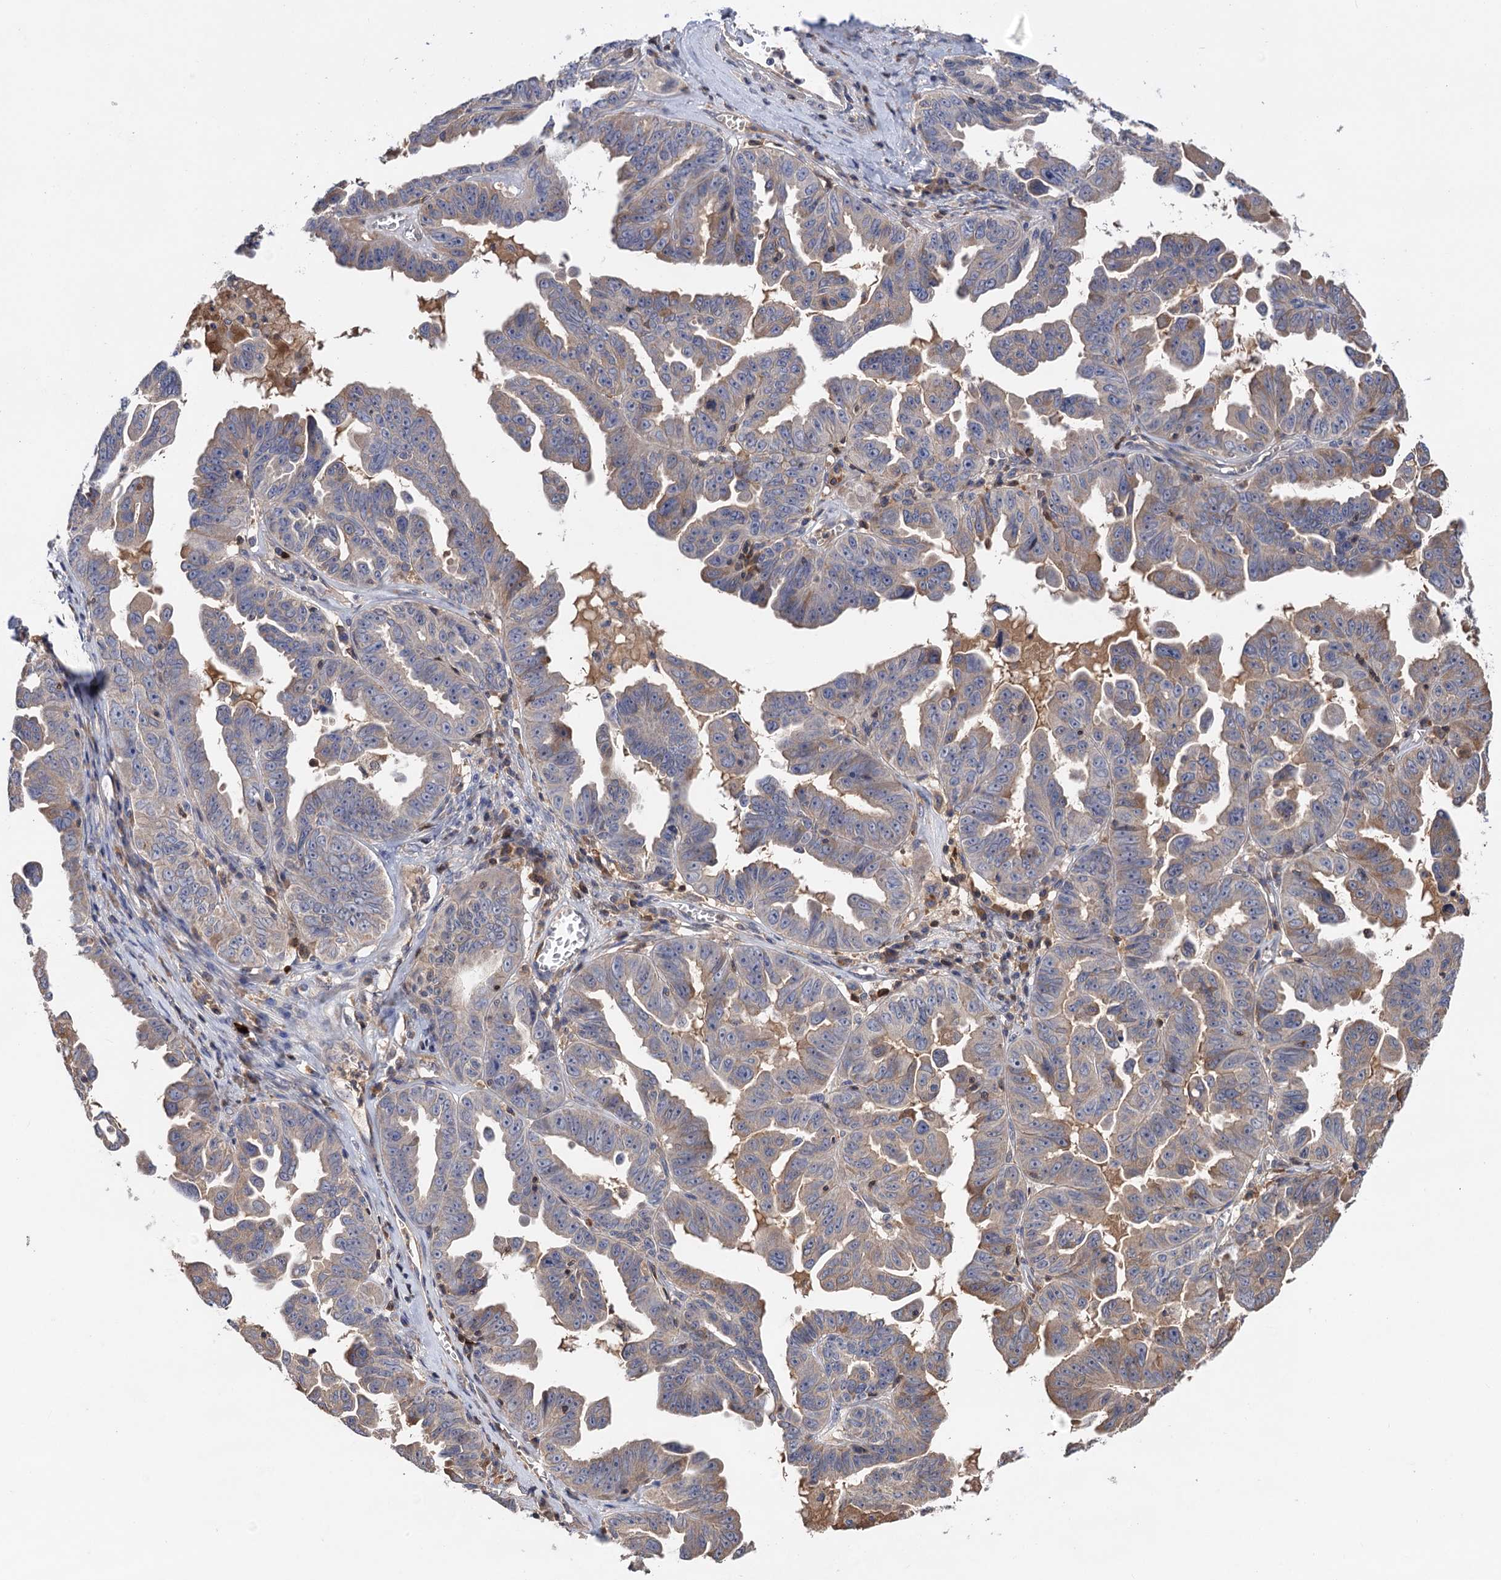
{"staining": {"intensity": "moderate", "quantity": "<25%", "location": "cytoplasmic/membranous"}, "tissue": "ovarian cancer", "cell_type": "Tumor cells", "image_type": "cancer", "snomed": [{"axis": "morphology", "description": "Carcinoma, endometroid"}, {"axis": "topography", "description": "Ovary"}], "caption": "The micrograph demonstrates a brown stain indicating the presence of a protein in the cytoplasmic/membranous of tumor cells in ovarian endometroid carcinoma. Immunohistochemistry (ihc) stains the protein of interest in brown and the nuclei are stained blue.", "gene": "DGKA", "patient": {"sex": "female", "age": 62}}